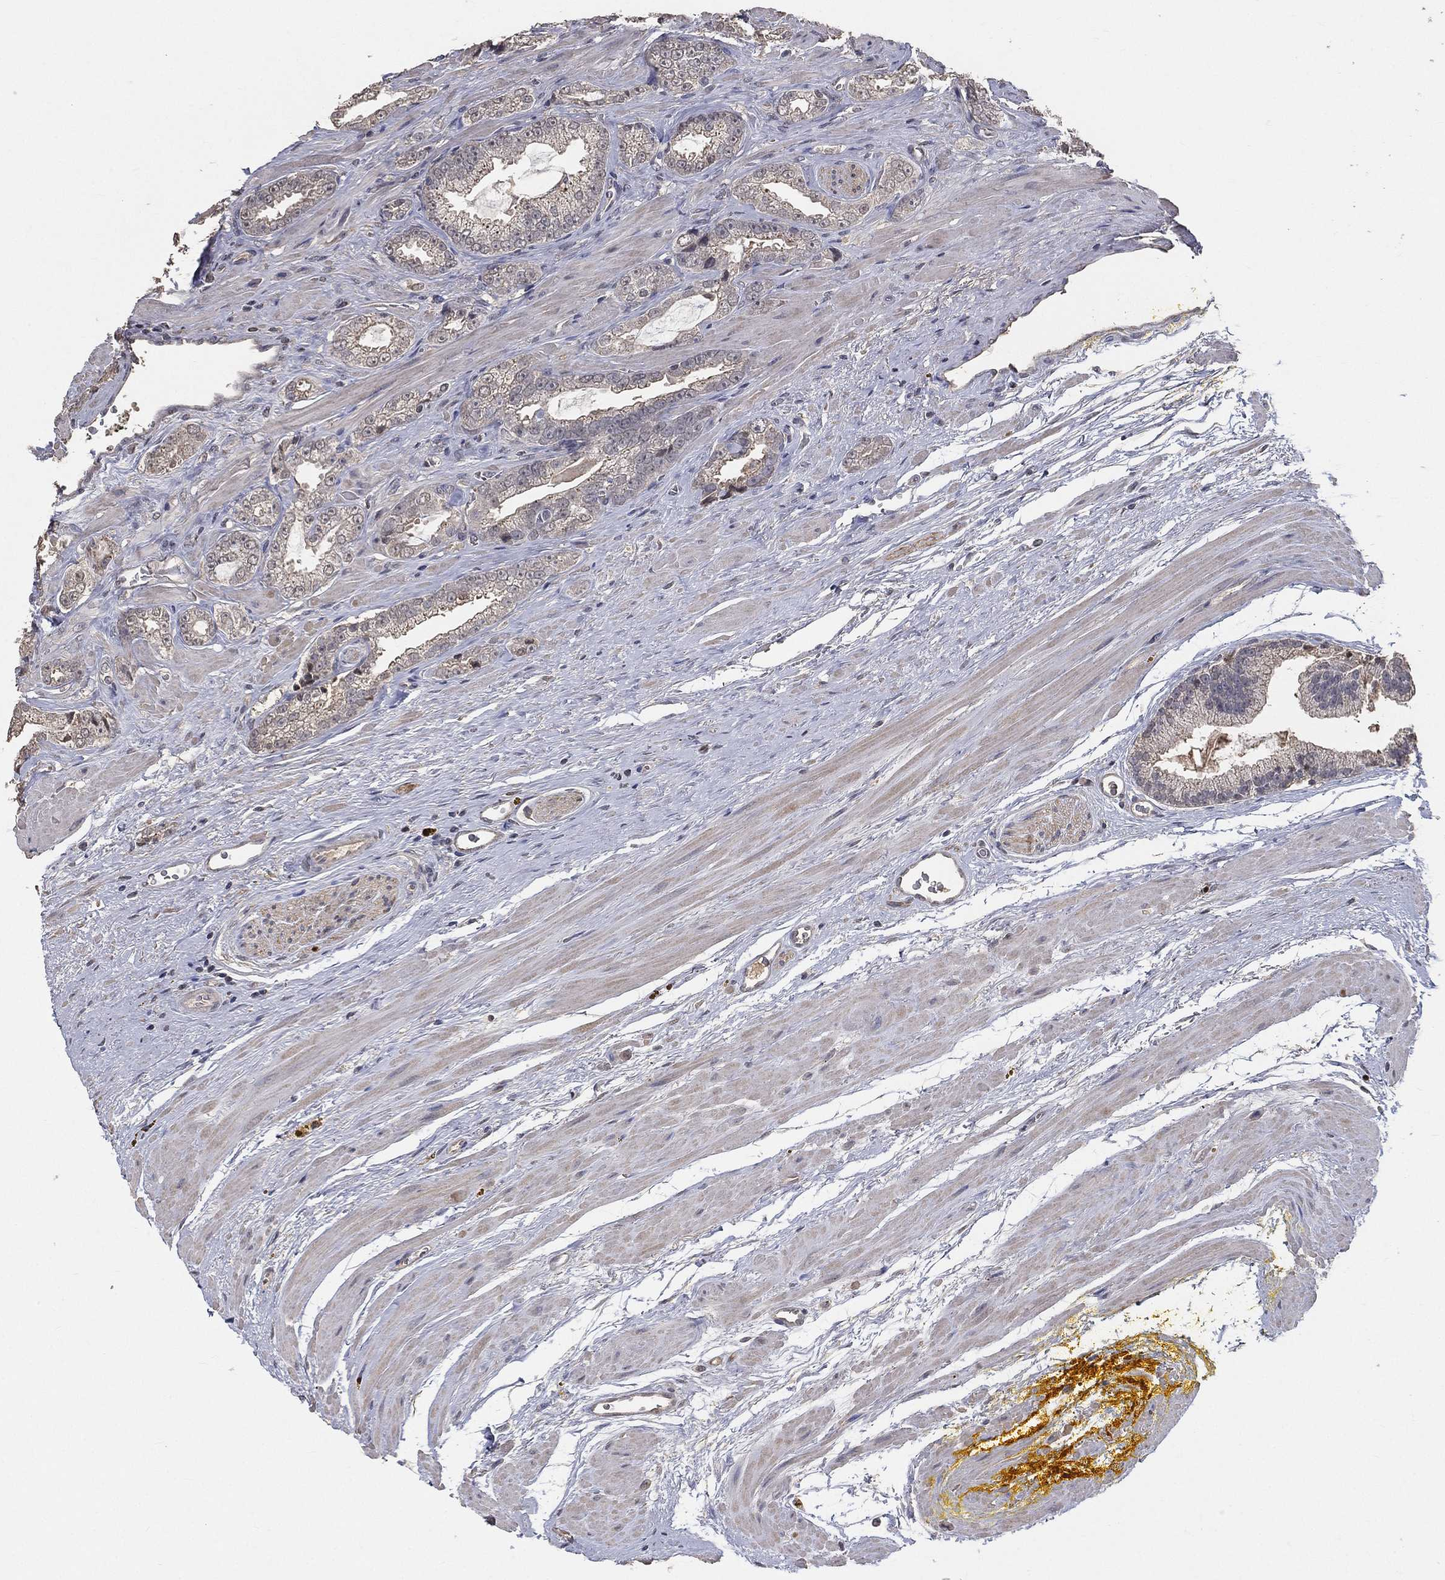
{"staining": {"intensity": "negative", "quantity": "none", "location": "none"}, "tissue": "prostate cancer", "cell_type": "Tumor cells", "image_type": "cancer", "snomed": [{"axis": "morphology", "description": "Adenocarcinoma, NOS"}, {"axis": "topography", "description": "Prostate"}], "caption": "Protein analysis of adenocarcinoma (prostate) demonstrates no significant staining in tumor cells. (Immunohistochemistry (ihc), brightfield microscopy, high magnification).", "gene": "SNAP25", "patient": {"sex": "male", "age": 67}}